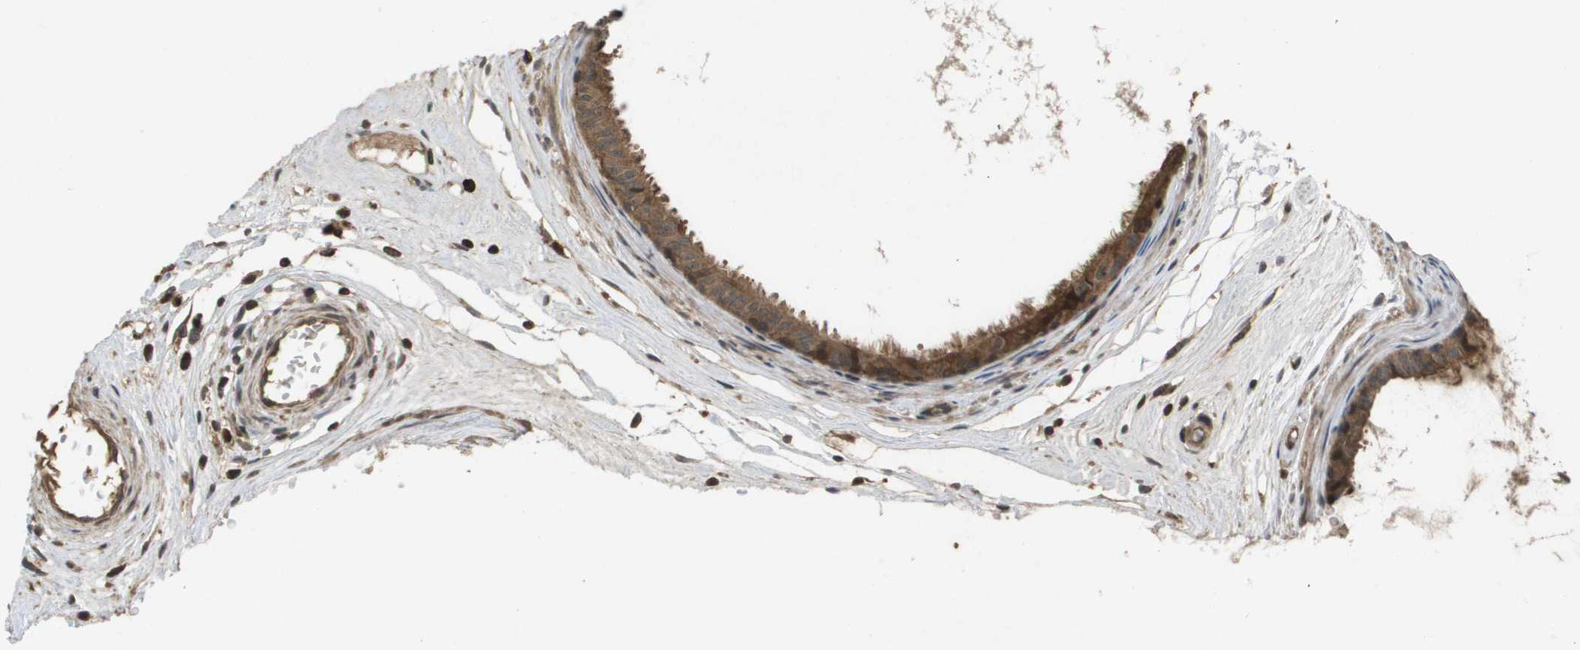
{"staining": {"intensity": "moderate", "quantity": ">75%", "location": "cytoplasmic/membranous"}, "tissue": "epididymis", "cell_type": "Glandular cells", "image_type": "normal", "snomed": [{"axis": "morphology", "description": "Normal tissue, NOS"}, {"axis": "morphology", "description": "Inflammation, NOS"}, {"axis": "topography", "description": "Epididymis"}], "caption": "The photomicrograph reveals immunohistochemical staining of benign epididymis. There is moderate cytoplasmic/membranous positivity is appreciated in about >75% of glandular cells. (IHC, brightfield microscopy, high magnification).", "gene": "KIF11", "patient": {"sex": "male", "age": 85}}